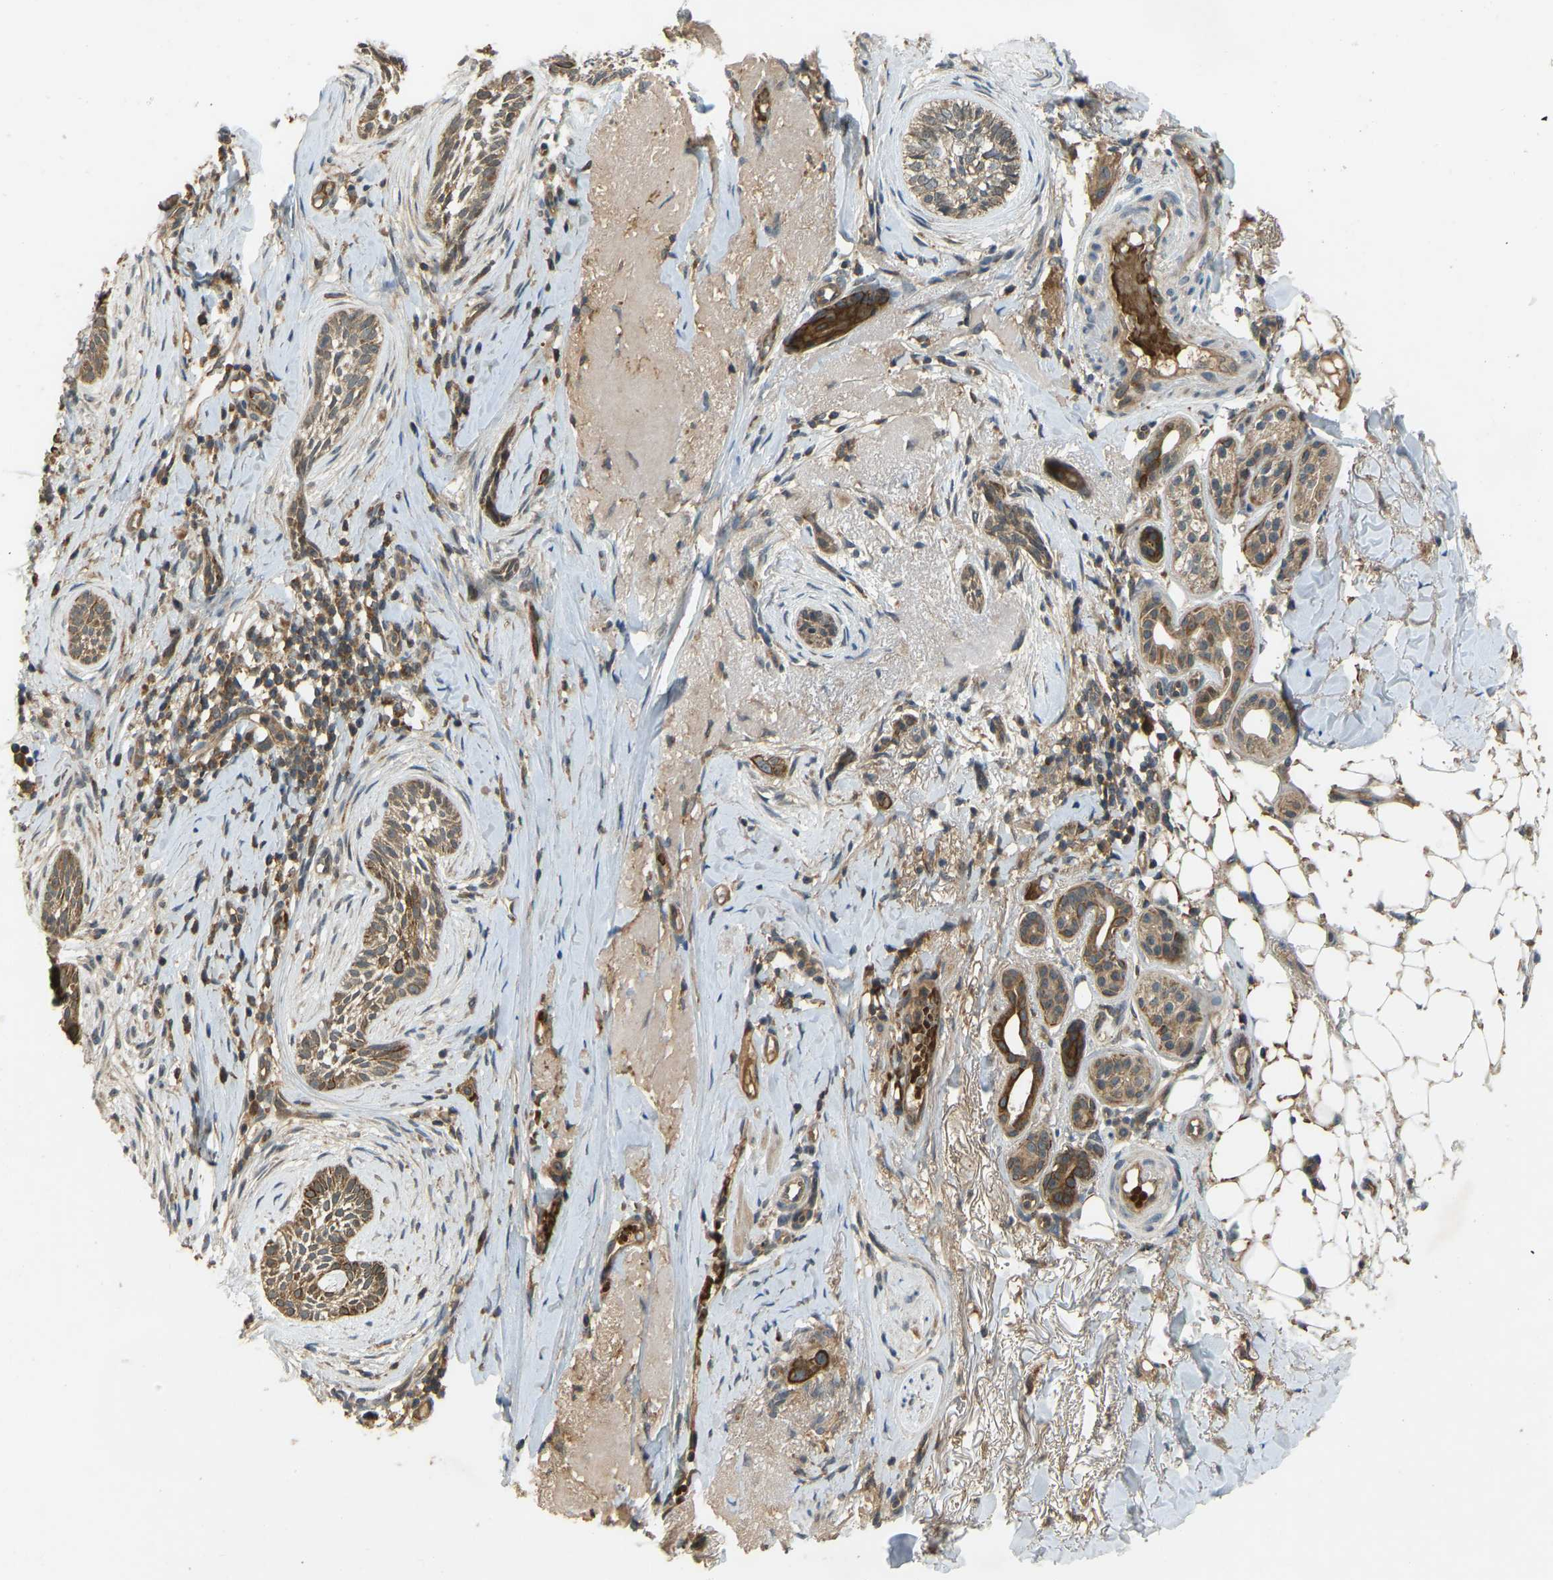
{"staining": {"intensity": "moderate", "quantity": ">75%", "location": "cytoplasmic/membranous"}, "tissue": "skin cancer", "cell_type": "Tumor cells", "image_type": "cancer", "snomed": [{"axis": "morphology", "description": "Basal cell carcinoma"}, {"axis": "topography", "description": "Skin"}], "caption": "A medium amount of moderate cytoplasmic/membranous expression is present in about >75% of tumor cells in skin cancer (basal cell carcinoma) tissue. (IHC, brightfield microscopy, high magnification).", "gene": "ZNF71", "patient": {"sex": "female", "age": 88}}